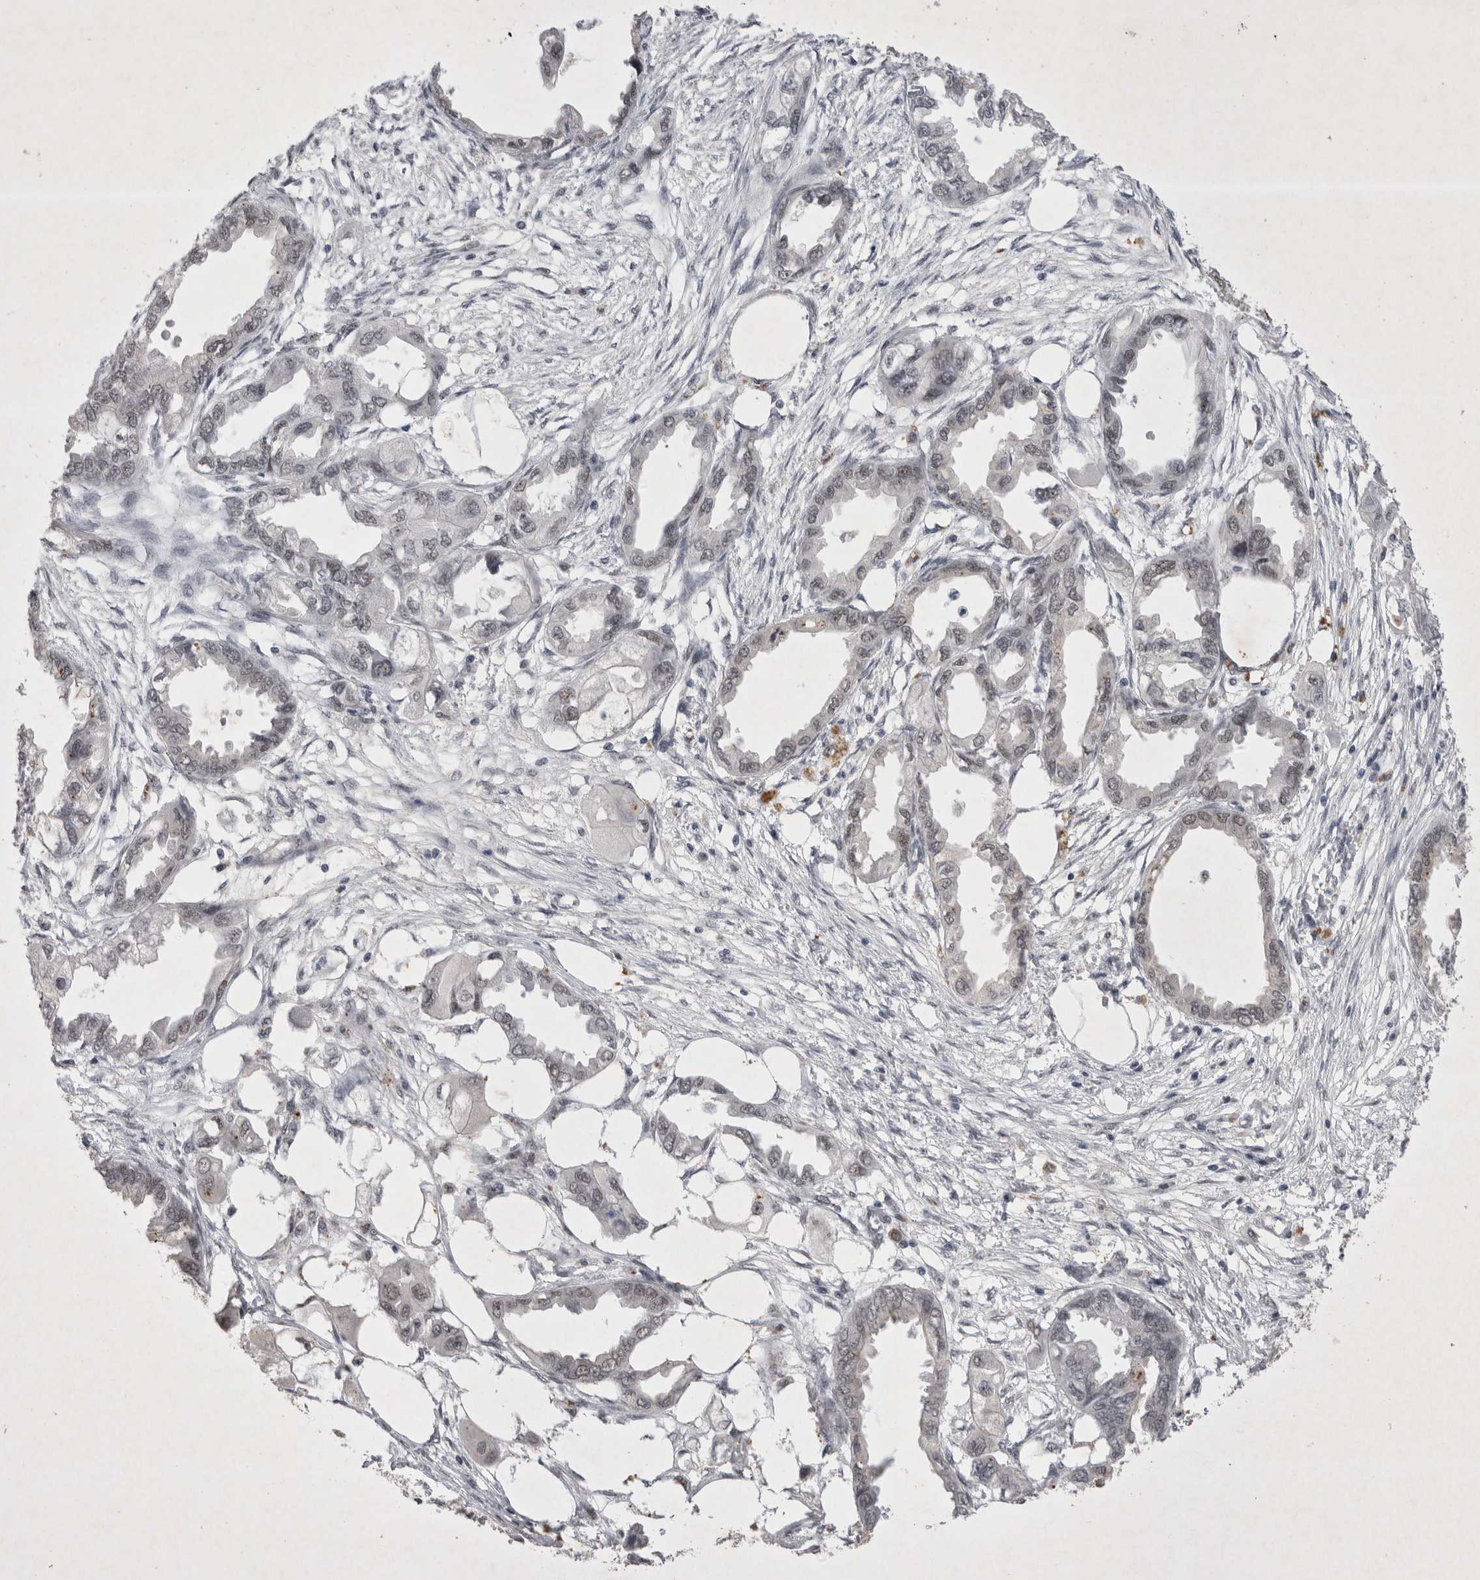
{"staining": {"intensity": "weak", "quantity": "<25%", "location": "nuclear"}, "tissue": "endometrial cancer", "cell_type": "Tumor cells", "image_type": "cancer", "snomed": [{"axis": "morphology", "description": "Adenocarcinoma, NOS"}, {"axis": "morphology", "description": "Adenocarcinoma, metastatic, NOS"}, {"axis": "topography", "description": "Adipose tissue"}, {"axis": "topography", "description": "Endometrium"}], "caption": "Endometrial cancer (metastatic adenocarcinoma) stained for a protein using immunohistochemistry (IHC) reveals no expression tumor cells.", "gene": "RBM6", "patient": {"sex": "female", "age": 67}}